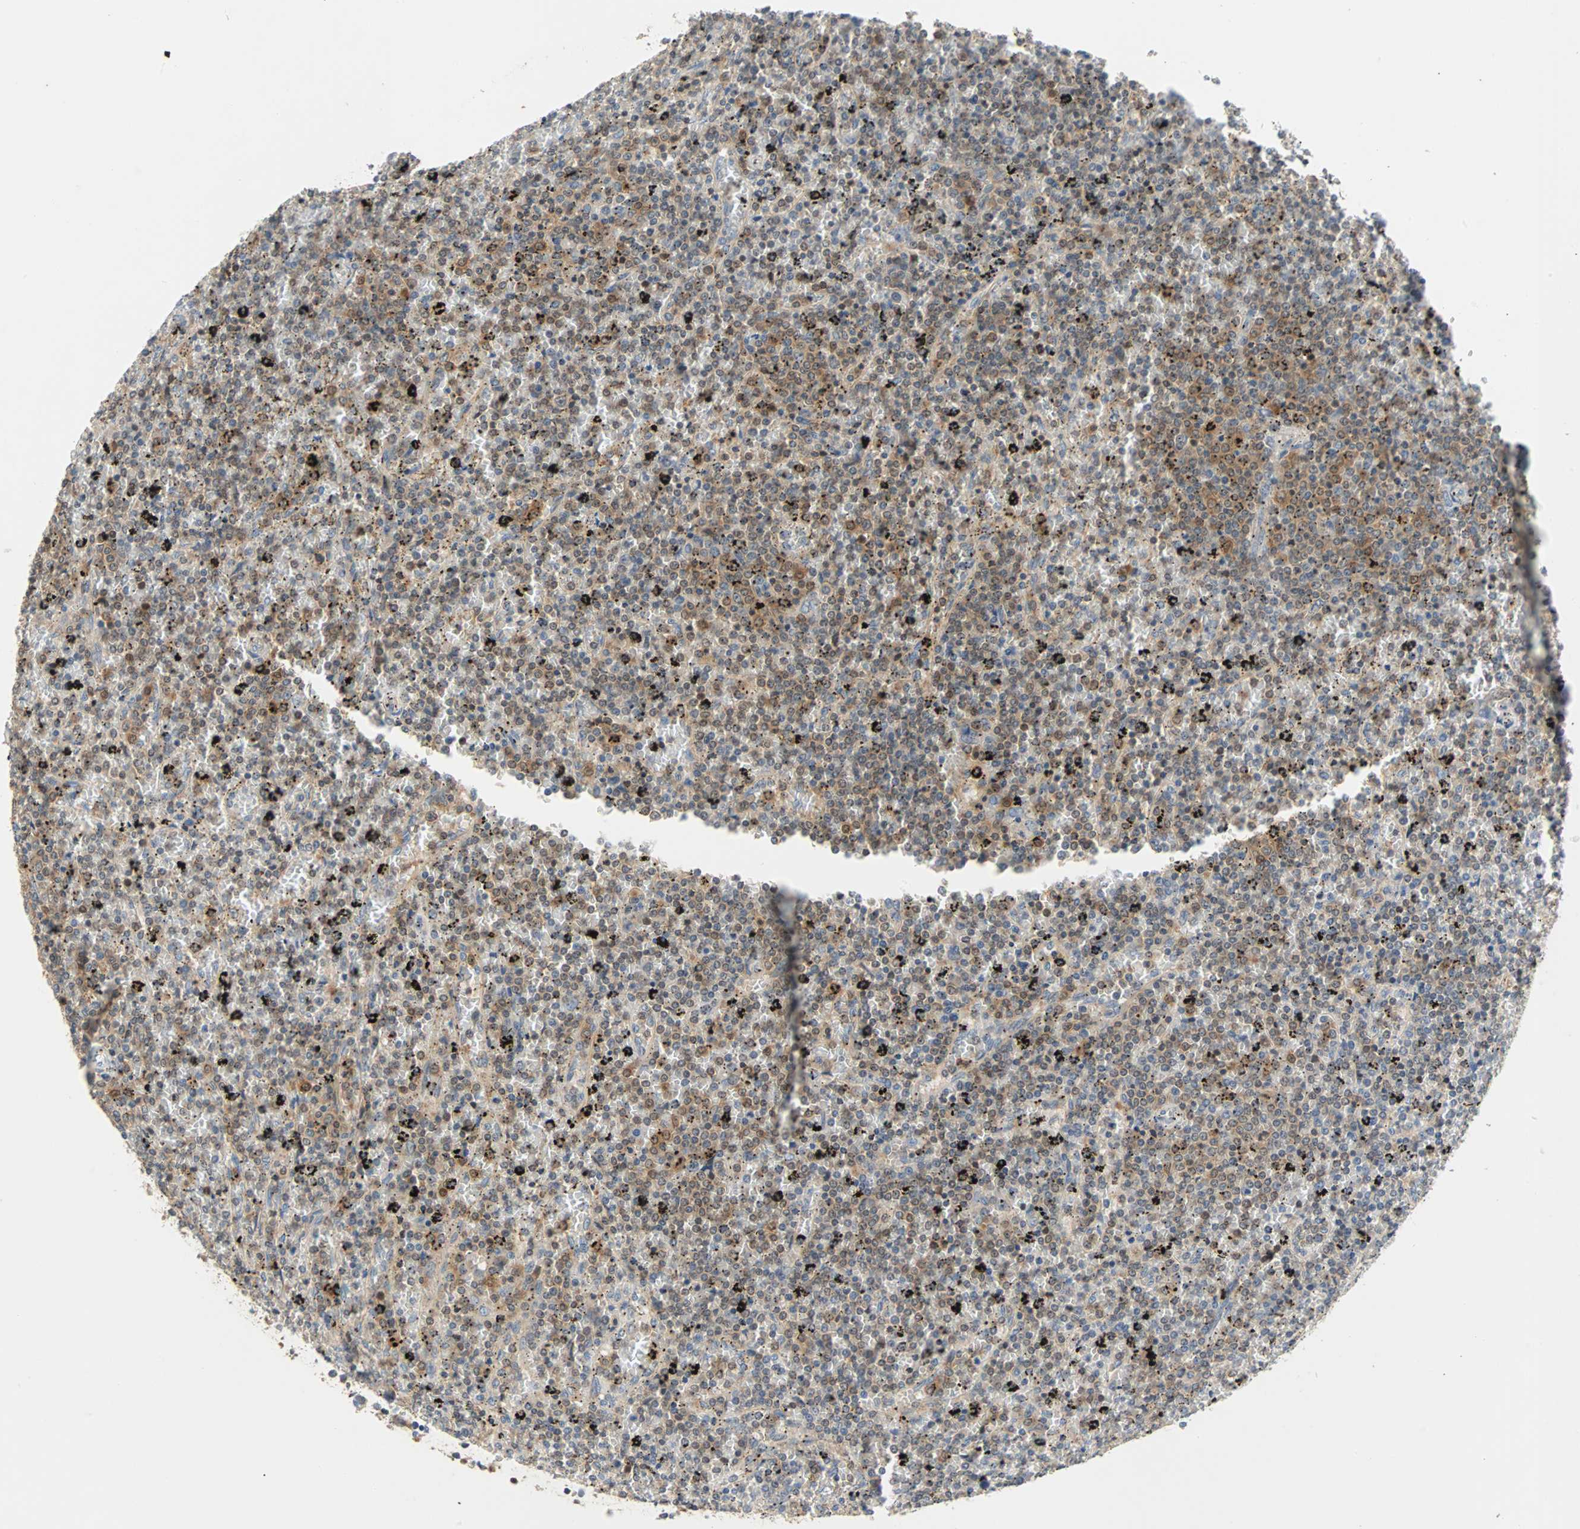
{"staining": {"intensity": "moderate", "quantity": "25%-75%", "location": "cytoplasmic/membranous"}, "tissue": "lymphoma", "cell_type": "Tumor cells", "image_type": "cancer", "snomed": [{"axis": "morphology", "description": "Malignant lymphoma, non-Hodgkin's type, Low grade"}, {"axis": "topography", "description": "Spleen"}], "caption": "Immunohistochemistry (DAB (3,3'-diaminobenzidine)) staining of human low-grade malignant lymphoma, non-Hodgkin's type shows moderate cytoplasmic/membranous protein expression in about 25%-75% of tumor cells.", "gene": "MAP4K1", "patient": {"sex": "female", "age": 77}}